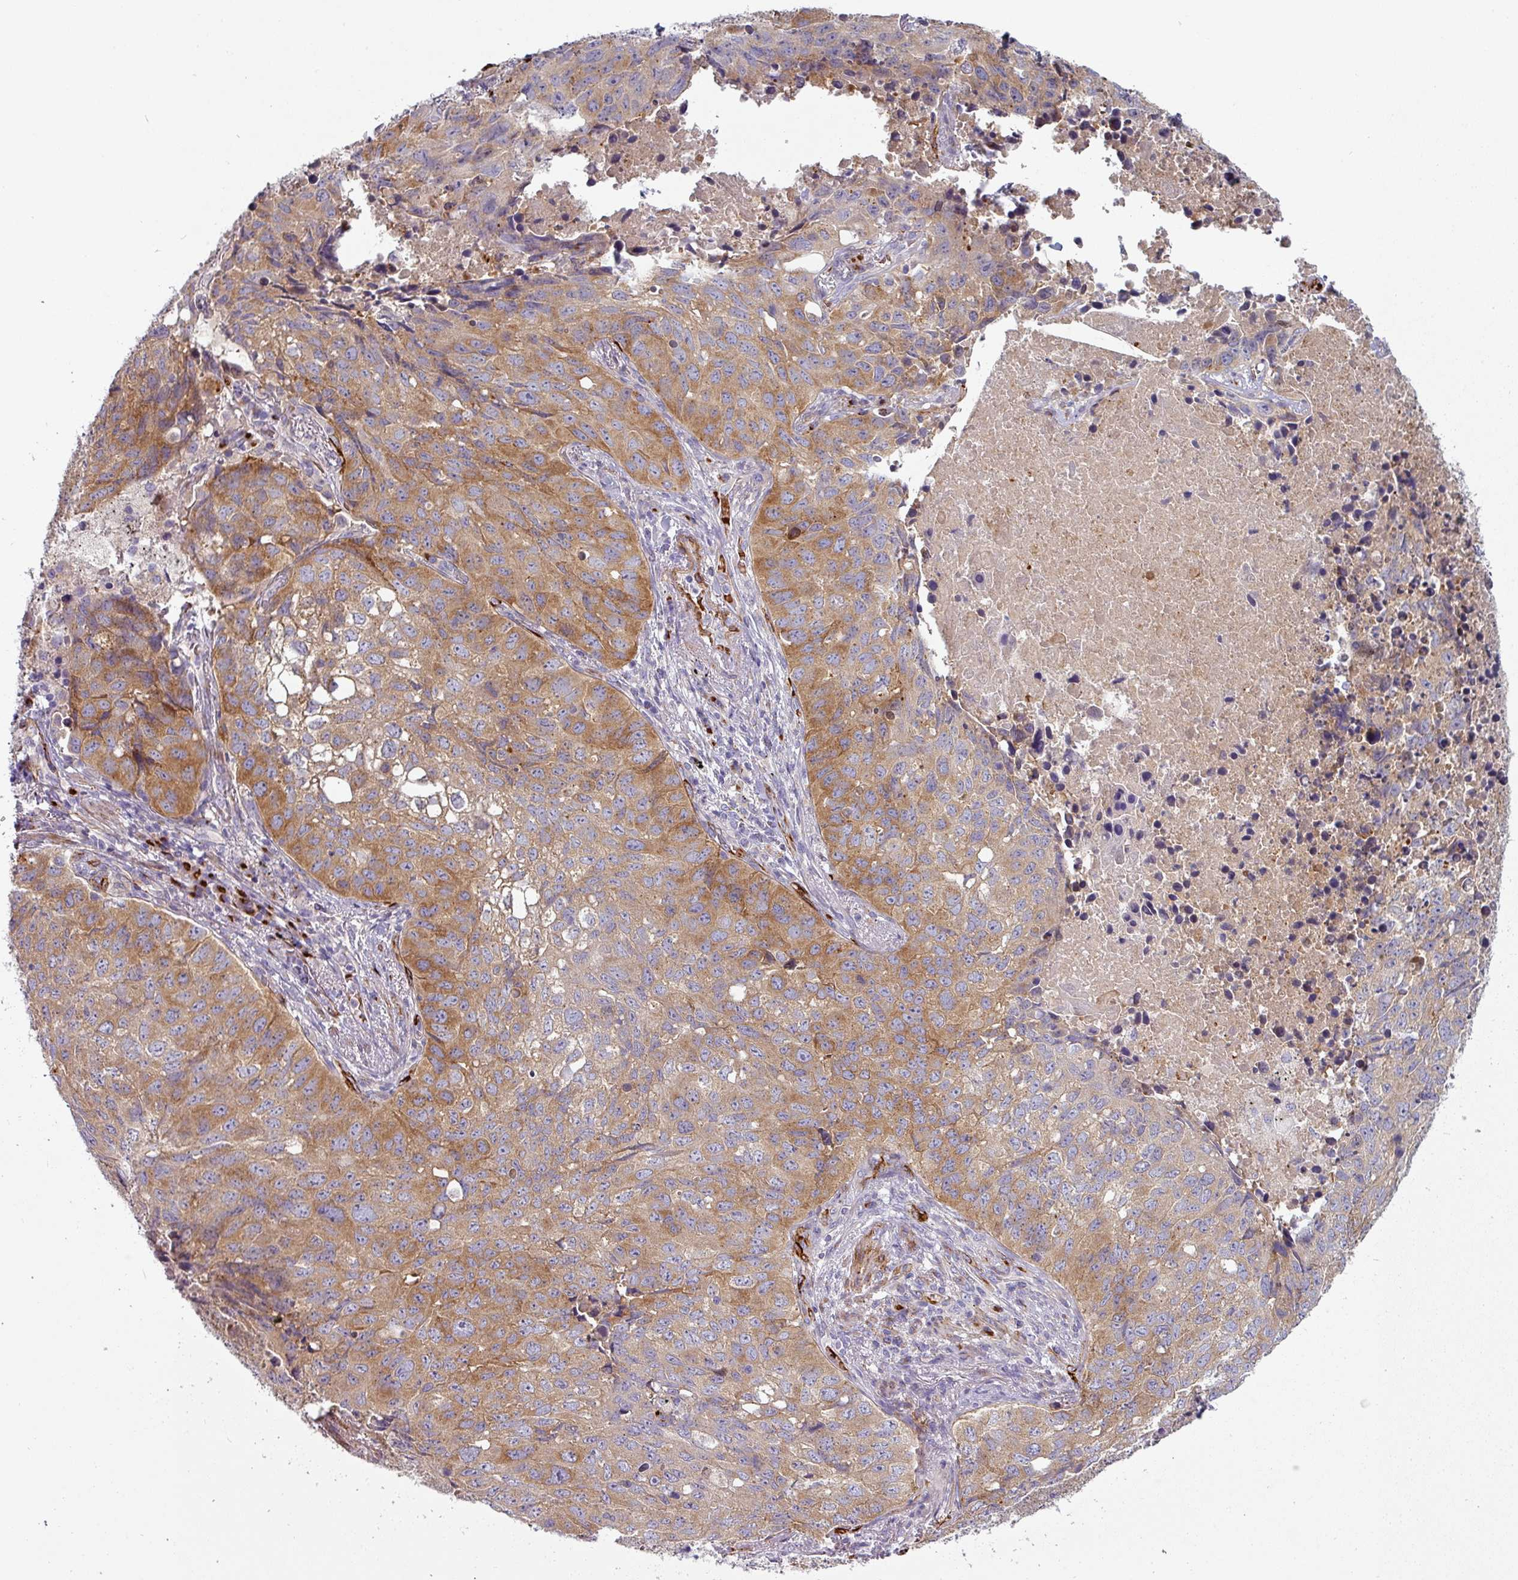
{"staining": {"intensity": "moderate", "quantity": "25%-75%", "location": "cytoplasmic/membranous"}, "tissue": "lung cancer", "cell_type": "Tumor cells", "image_type": "cancer", "snomed": [{"axis": "morphology", "description": "Squamous cell carcinoma, NOS"}, {"axis": "topography", "description": "Lung"}], "caption": "Protein expression analysis of human lung cancer reveals moderate cytoplasmic/membranous expression in approximately 25%-75% of tumor cells.", "gene": "PRODH2", "patient": {"sex": "male", "age": 60}}